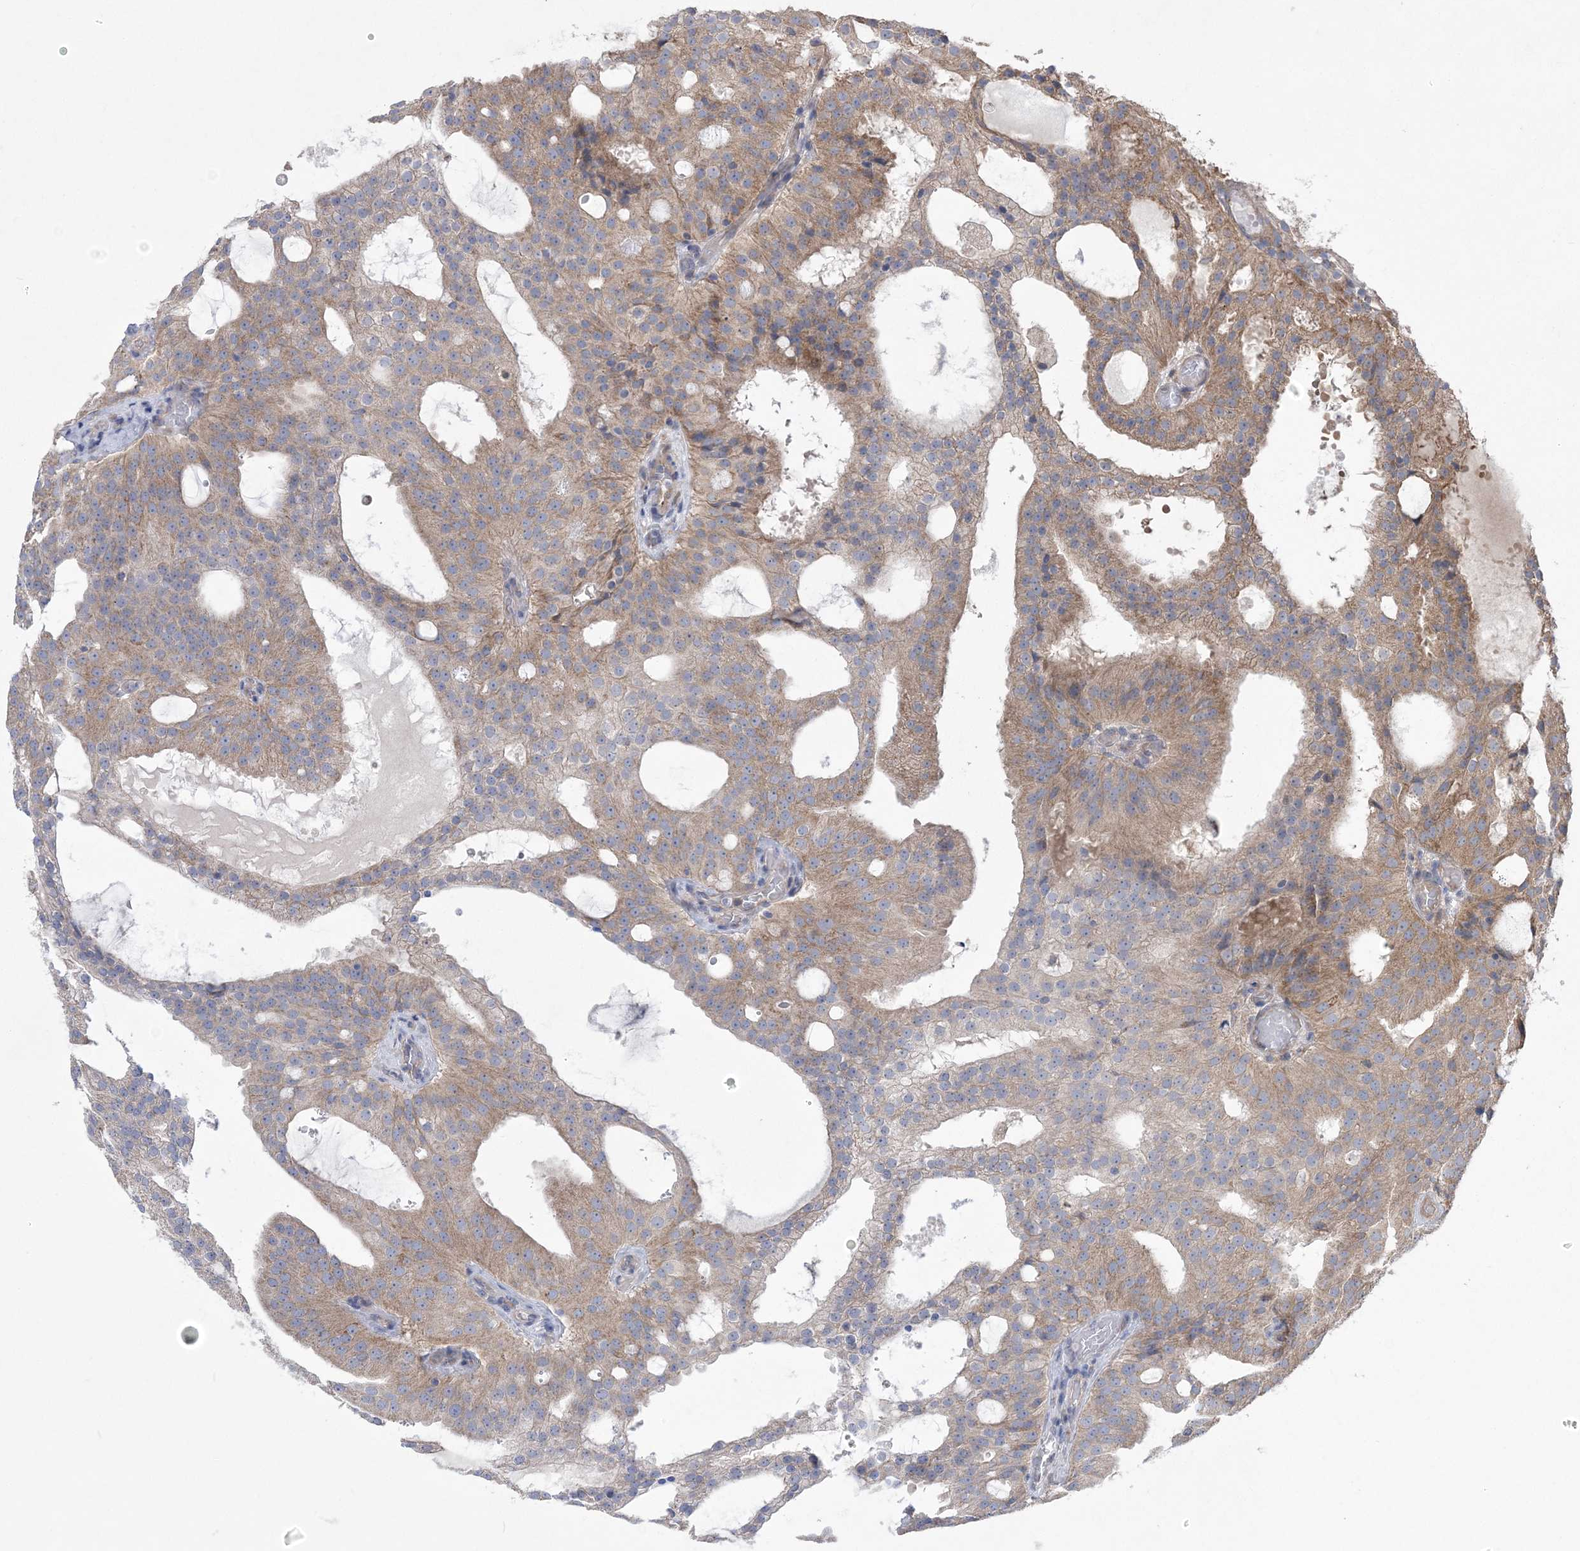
{"staining": {"intensity": "moderate", "quantity": "25%-75%", "location": "cytoplasmic/membranous"}, "tissue": "prostate cancer", "cell_type": "Tumor cells", "image_type": "cancer", "snomed": [{"axis": "morphology", "description": "Adenocarcinoma, Medium grade"}, {"axis": "topography", "description": "Prostate"}], "caption": "Immunohistochemical staining of human prostate cancer demonstrates medium levels of moderate cytoplasmic/membranous expression in approximately 25%-75% of tumor cells.", "gene": "MTRF1L", "patient": {"sex": "male", "age": 88}}